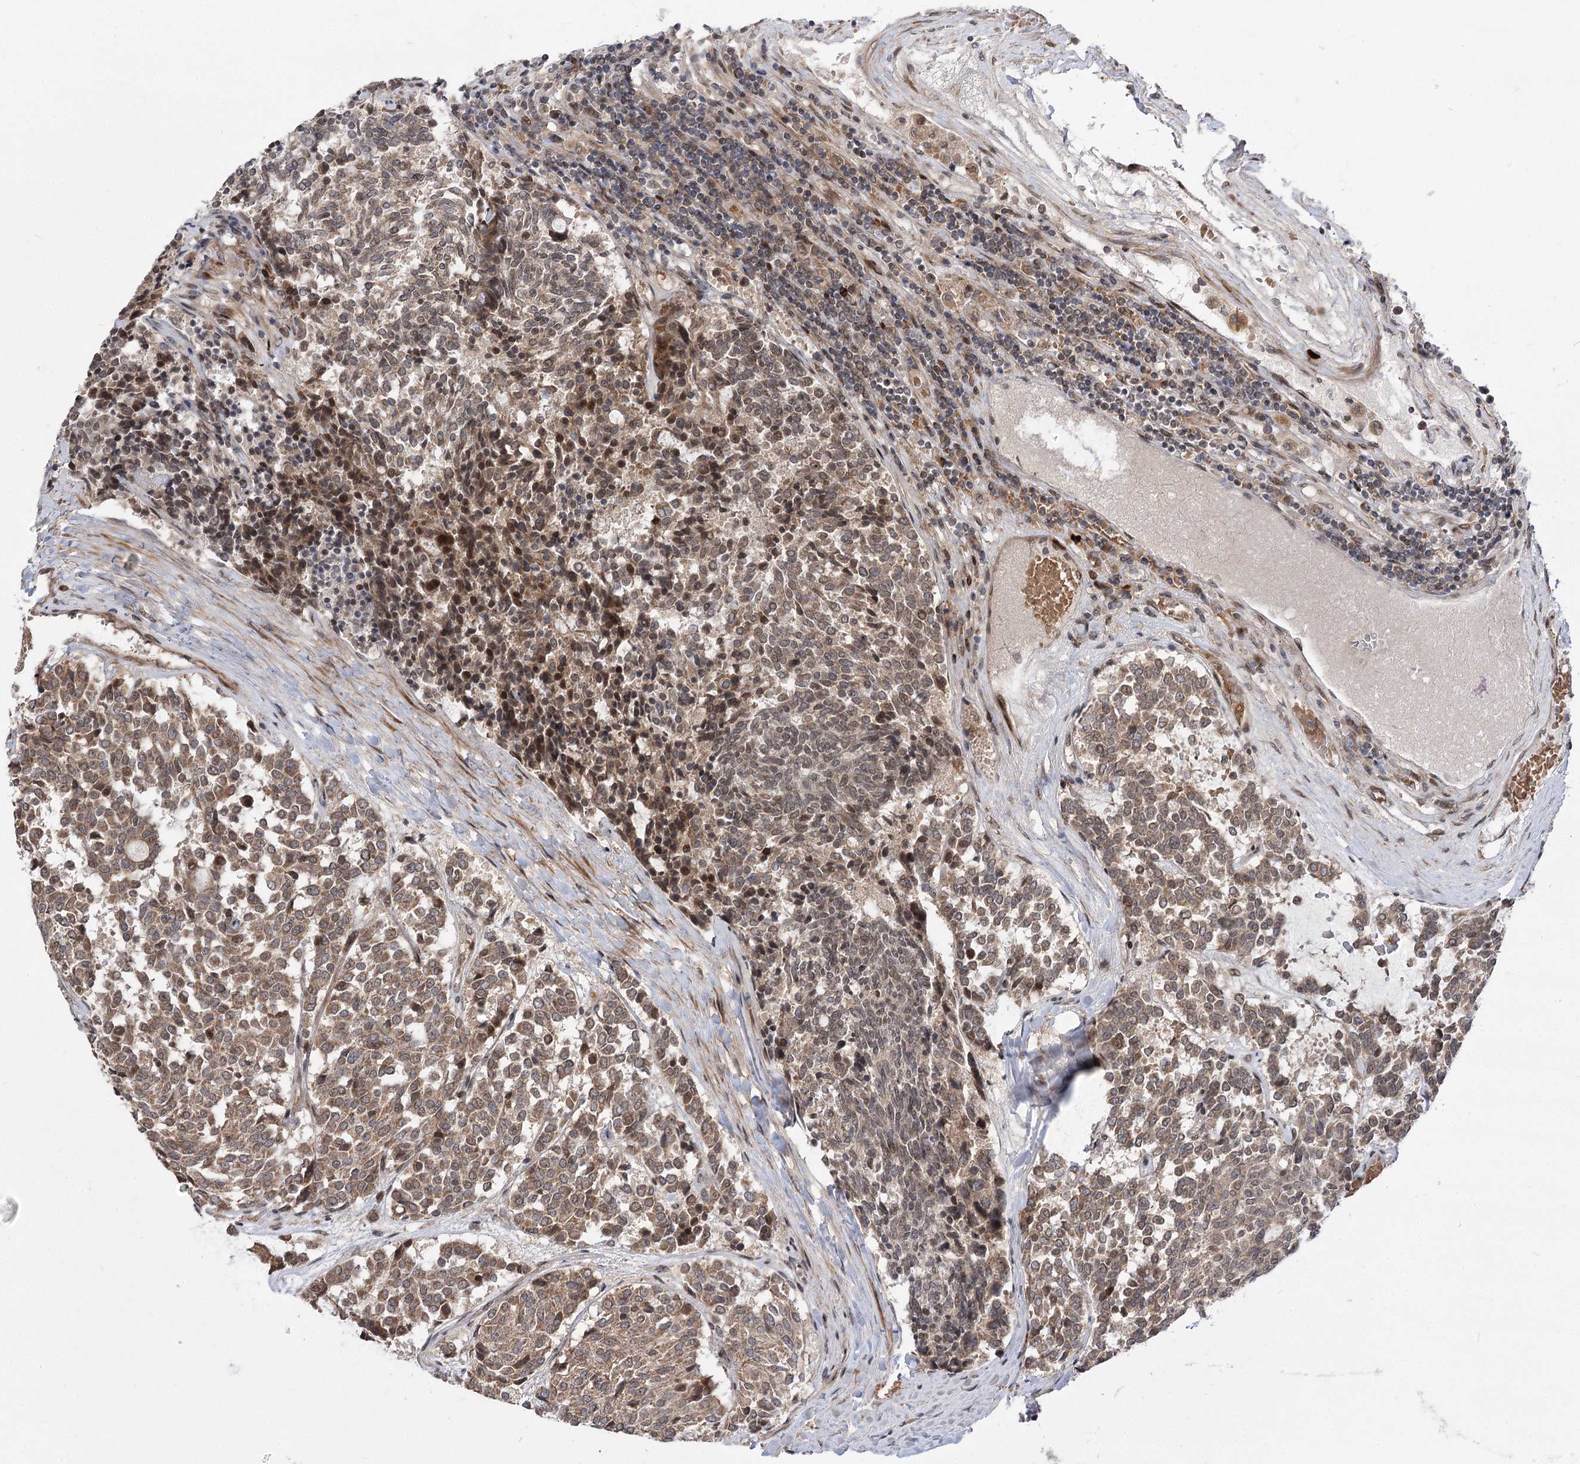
{"staining": {"intensity": "moderate", "quantity": ">75%", "location": "cytoplasmic/membranous,nuclear"}, "tissue": "carcinoid", "cell_type": "Tumor cells", "image_type": "cancer", "snomed": [{"axis": "morphology", "description": "Carcinoid, malignant, NOS"}, {"axis": "topography", "description": "Pancreas"}], "caption": "Immunohistochemical staining of human carcinoid (malignant) exhibits moderate cytoplasmic/membranous and nuclear protein positivity in about >75% of tumor cells. (DAB IHC, brown staining for protein, blue staining for nuclei).", "gene": "TENM2", "patient": {"sex": "female", "age": 54}}